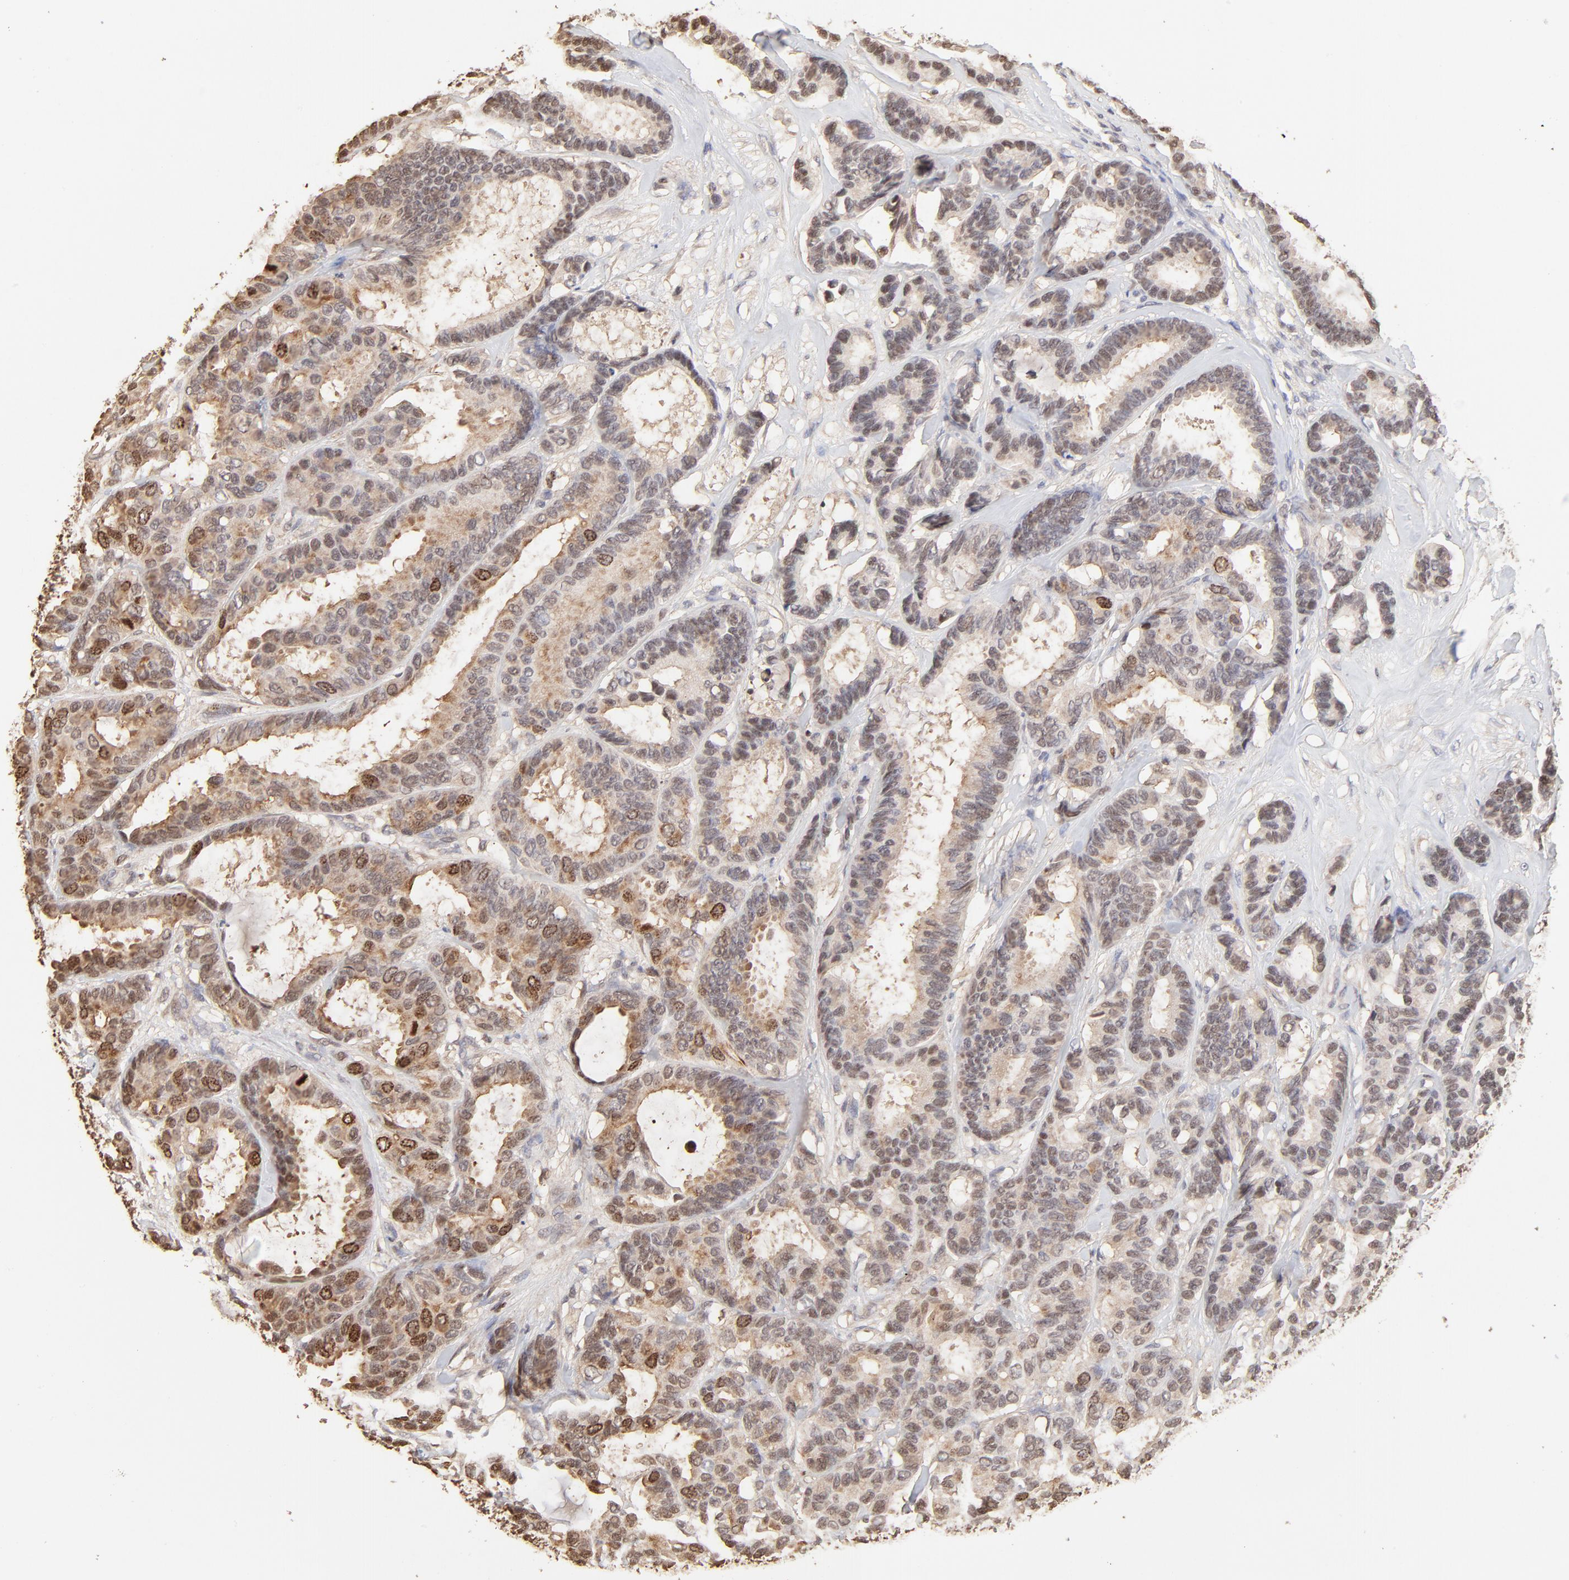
{"staining": {"intensity": "moderate", "quantity": "<25%", "location": "nuclear"}, "tissue": "breast cancer", "cell_type": "Tumor cells", "image_type": "cancer", "snomed": [{"axis": "morphology", "description": "Duct carcinoma"}, {"axis": "topography", "description": "Breast"}], "caption": "Immunohistochemistry staining of breast cancer, which demonstrates low levels of moderate nuclear expression in about <25% of tumor cells indicating moderate nuclear protein staining. The staining was performed using DAB (brown) for protein detection and nuclei were counterstained in hematoxylin (blue).", "gene": "BIRC5", "patient": {"sex": "female", "age": 87}}